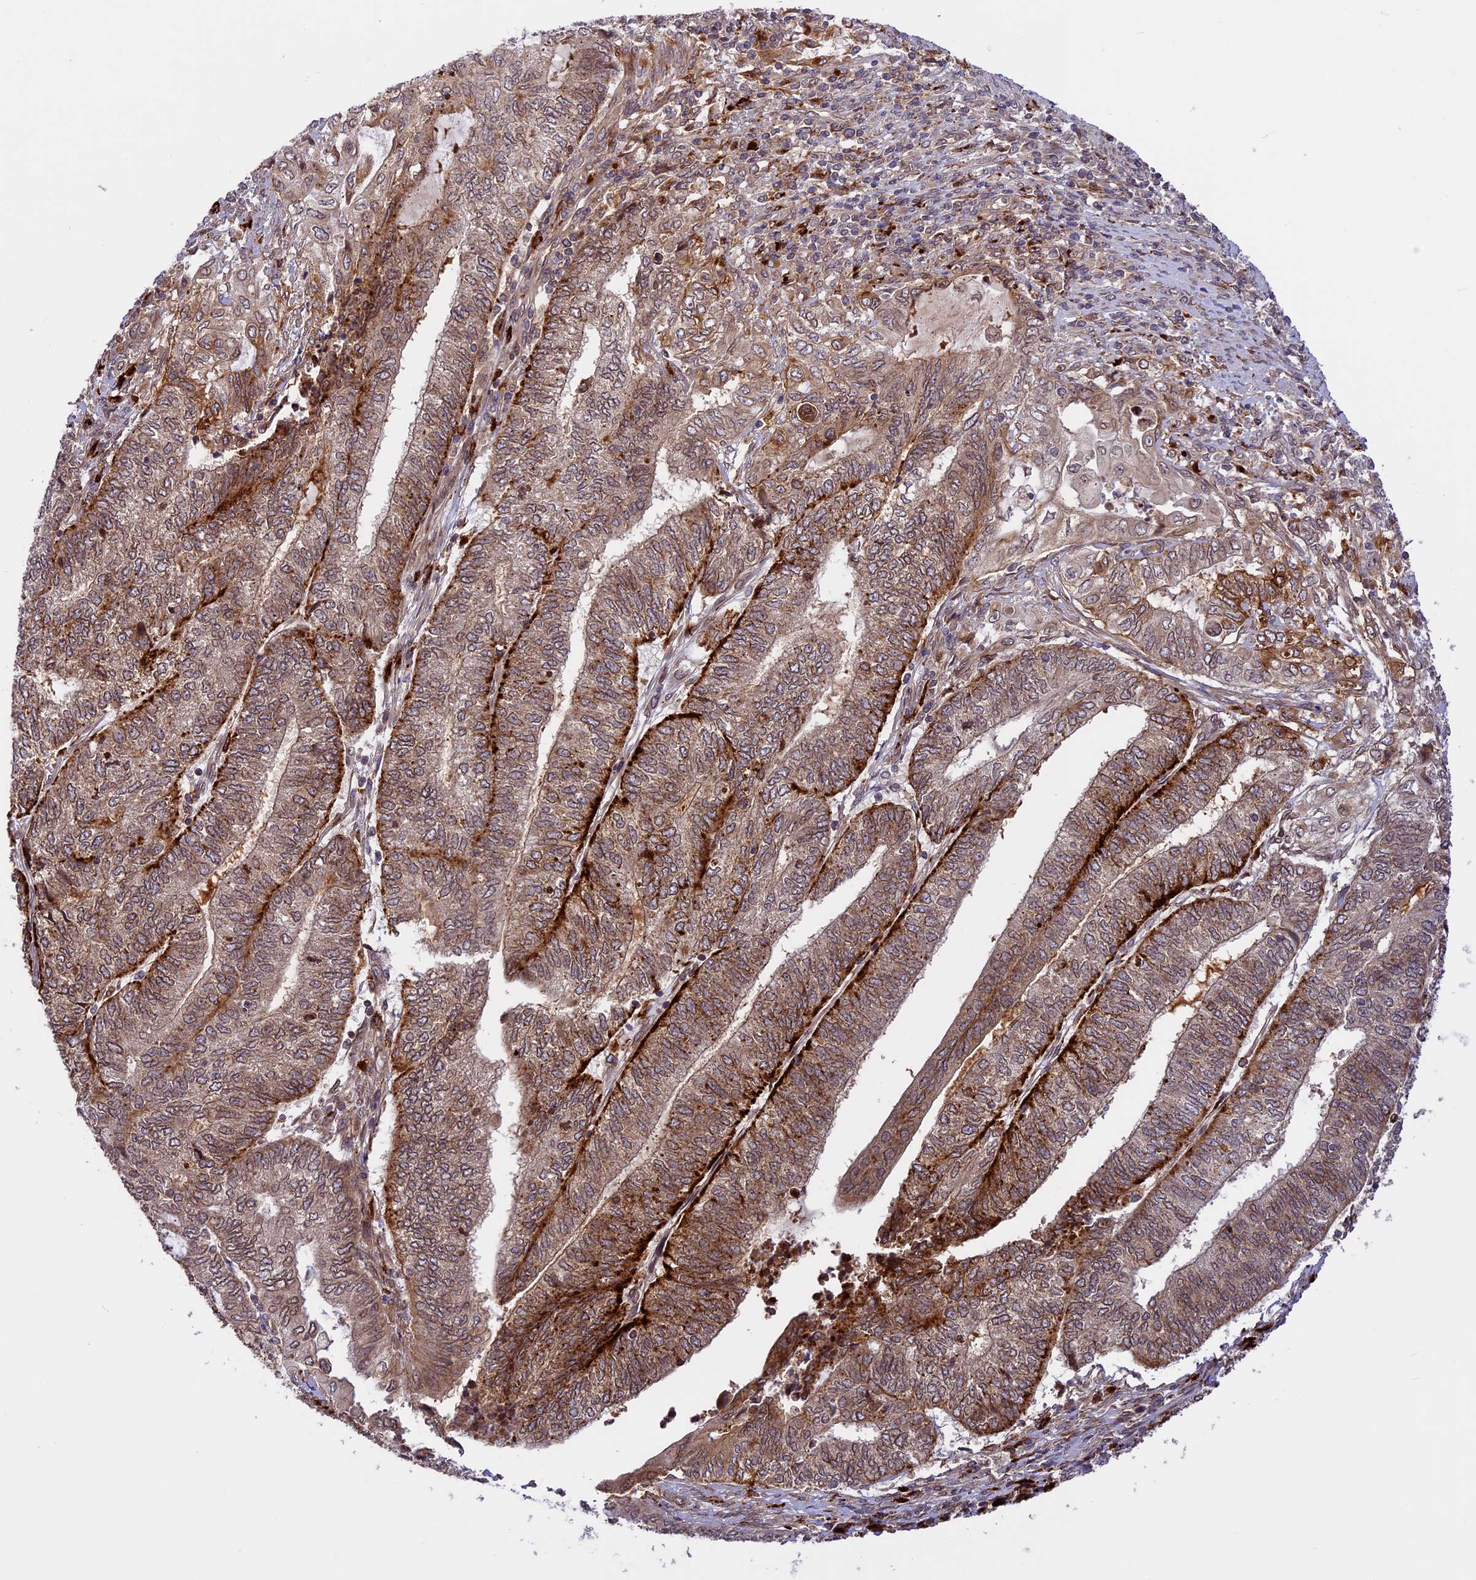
{"staining": {"intensity": "strong", "quantity": "25%-75%", "location": "cytoplasmic/membranous"}, "tissue": "endometrial cancer", "cell_type": "Tumor cells", "image_type": "cancer", "snomed": [{"axis": "morphology", "description": "Adenocarcinoma, NOS"}, {"axis": "topography", "description": "Uterus"}, {"axis": "topography", "description": "Endometrium"}], "caption": "The immunohistochemical stain highlights strong cytoplasmic/membranous expression in tumor cells of endometrial adenocarcinoma tissue.", "gene": "DGKH", "patient": {"sex": "female", "age": 70}}